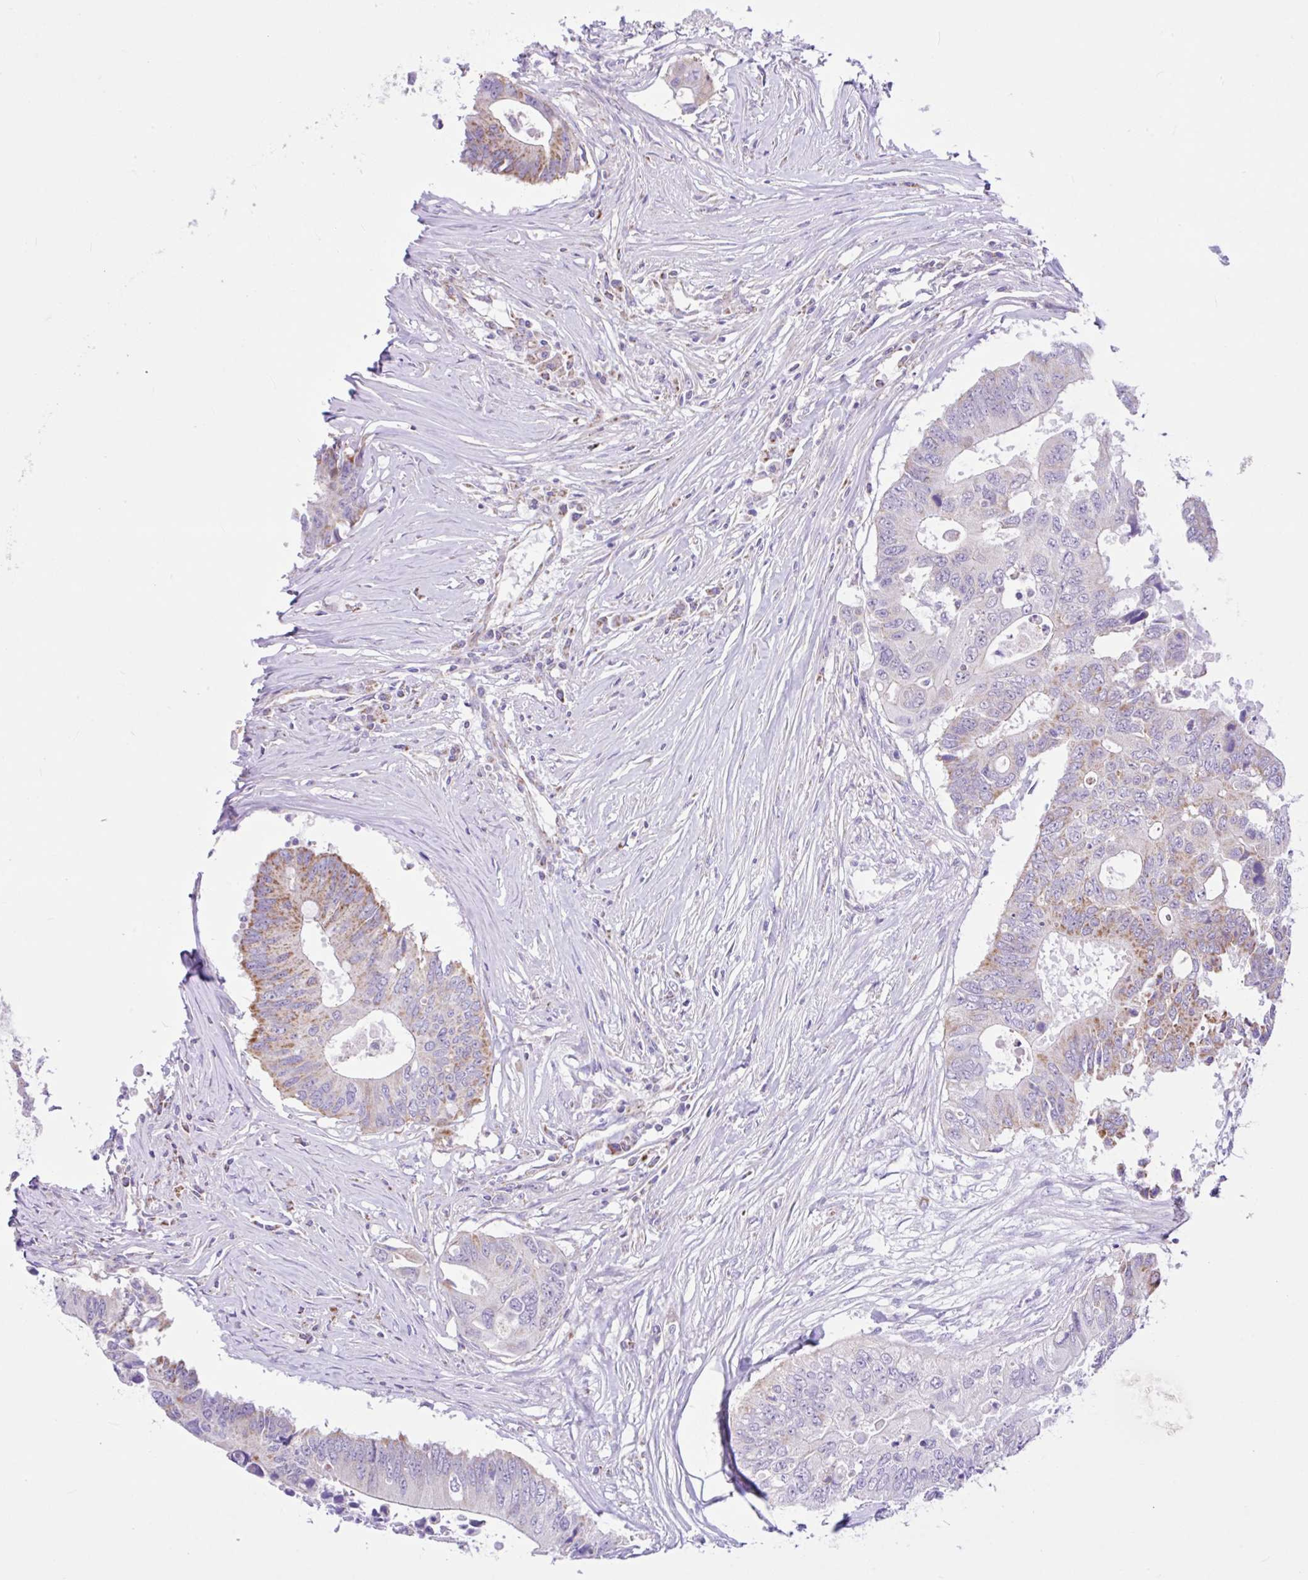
{"staining": {"intensity": "moderate", "quantity": "25%-75%", "location": "cytoplasmic/membranous"}, "tissue": "colorectal cancer", "cell_type": "Tumor cells", "image_type": "cancer", "snomed": [{"axis": "morphology", "description": "Adenocarcinoma, NOS"}, {"axis": "topography", "description": "Colon"}], "caption": "The histopathology image reveals staining of adenocarcinoma (colorectal), revealing moderate cytoplasmic/membranous protein expression (brown color) within tumor cells. (Stains: DAB in brown, nuclei in blue, Microscopy: brightfield microscopy at high magnification).", "gene": "NDUFS2", "patient": {"sex": "male", "age": 71}}